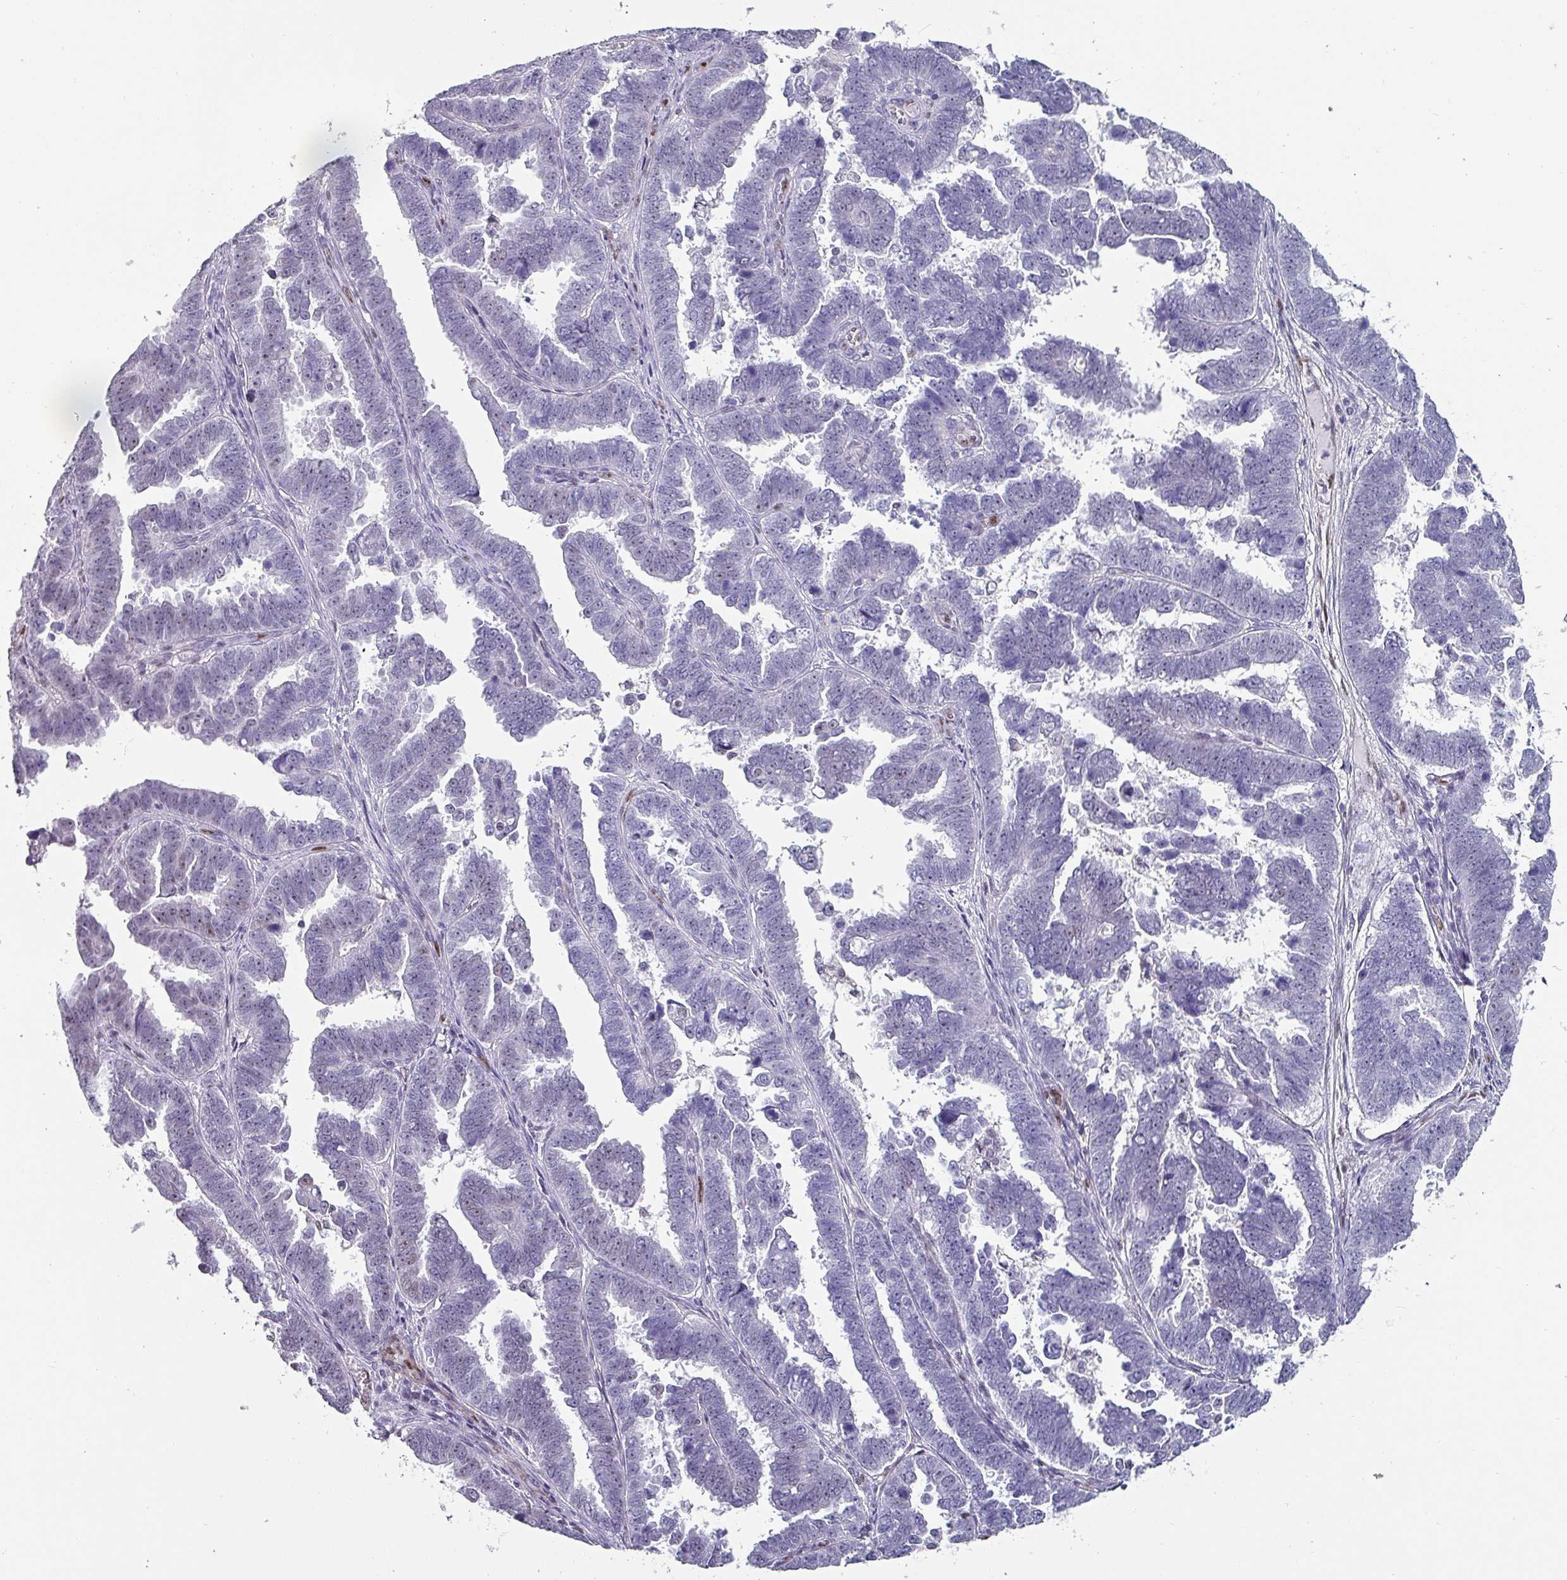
{"staining": {"intensity": "negative", "quantity": "none", "location": "none"}, "tissue": "endometrial cancer", "cell_type": "Tumor cells", "image_type": "cancer", "snomed": [{"axis": "morphology", "description": "Adenocarcinoma, NOS"}, {"axis": "topography", "description": "Endometrium"}], "caption": "Endometrial adenocarcinoma stained for a protein using immunohistochemistry (IHC) displays no positivity tumor cells.", "gene": "ZNF816-ZNF321P", "patient": {"sex": "female", "age": 75}}